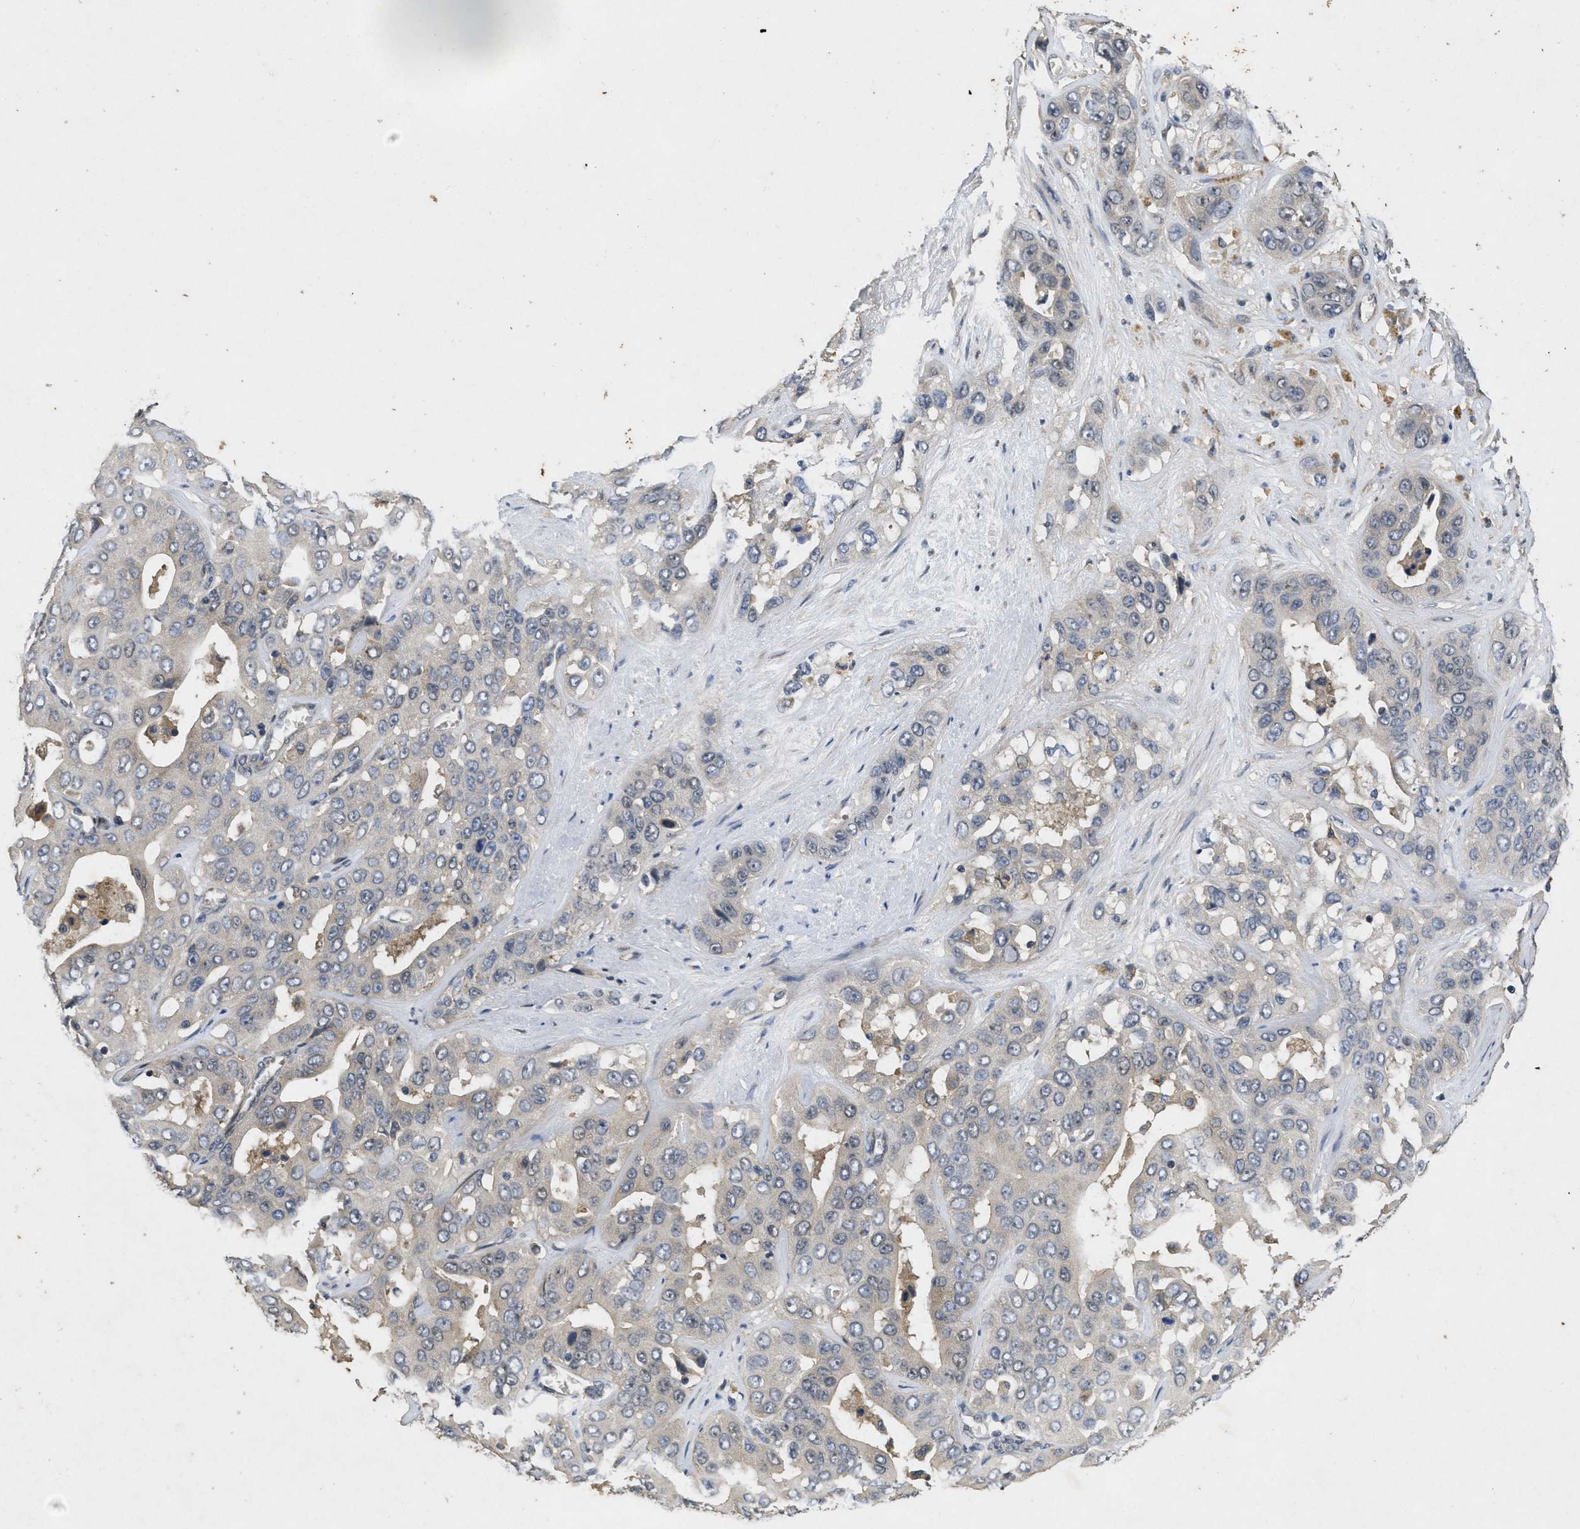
{"staining": {"intensity": "negative", "quantity": "none", "location": "none"}, "tissue": "liver cancer", "cell_type": "Tumor cells", "image_type": "cancer", "snomed": [{"axis": "morphology", "description": "Cholangiocarcinoma"}, {"axis": "topography", "description": "Liver"}], "caption": "An image of liver cancer stained for a protein reveals no brown staining in tumor cells.", "gene": "PAPOLG", "patient": {"sex": "female", "age": 52}}